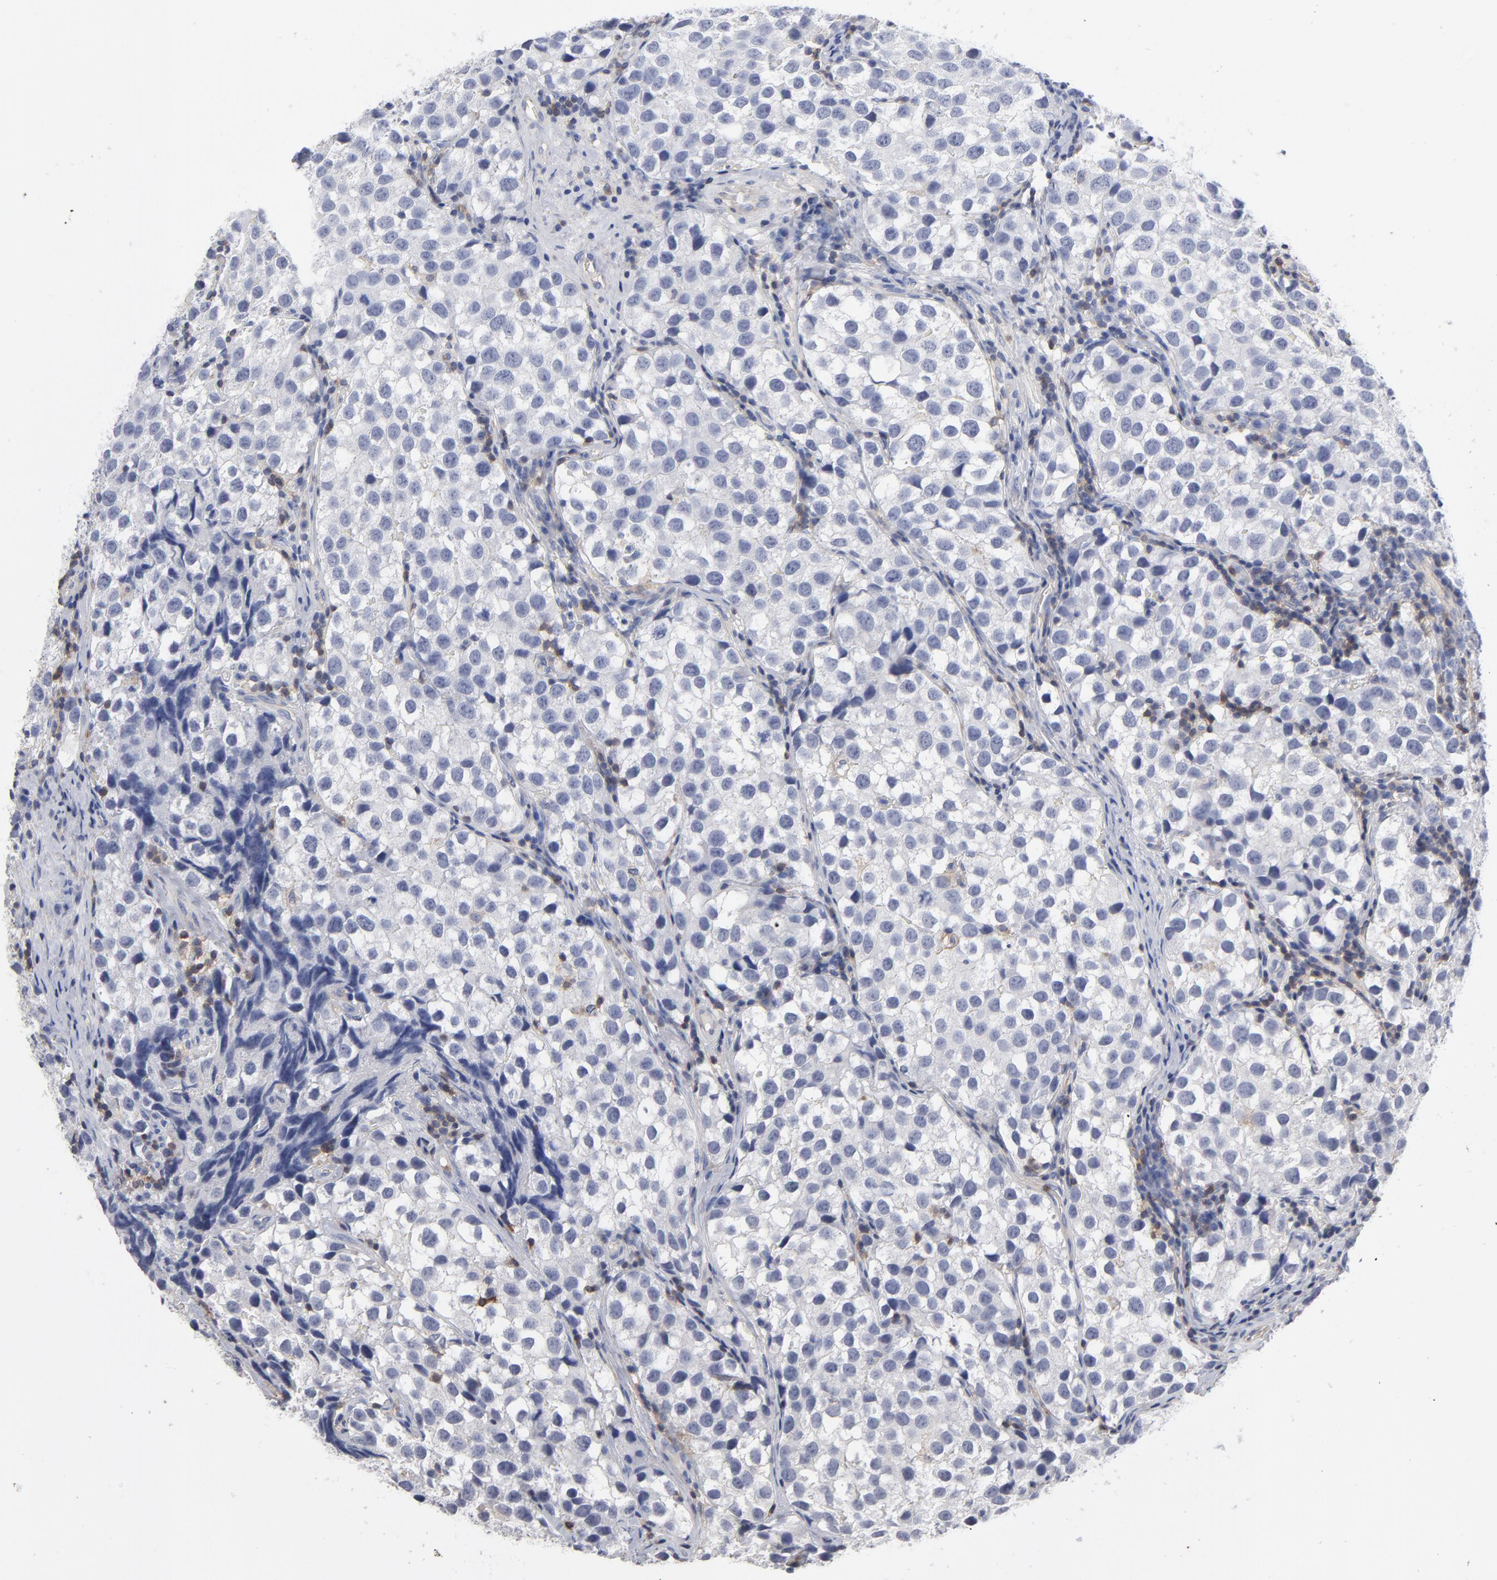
{"staining": {"intensity": "negative", "quantity": "none", "location": "none"}, "tissue": "testis cancer", "cell_type": "Tumor cells", "image_type": "cancer", "snomed": [{"axis": "morphology", "description": "Seminoma, NOS"}, {"axis": "topography", "description": "Testis"}], "caption": "IHC image of neoplastic tissue: human seminoma (testis) stained with DAB displays no significant protein staining in tumor cells.", "gene": "PDLIM2", "patient": {"sex": "male", "age": 39}}